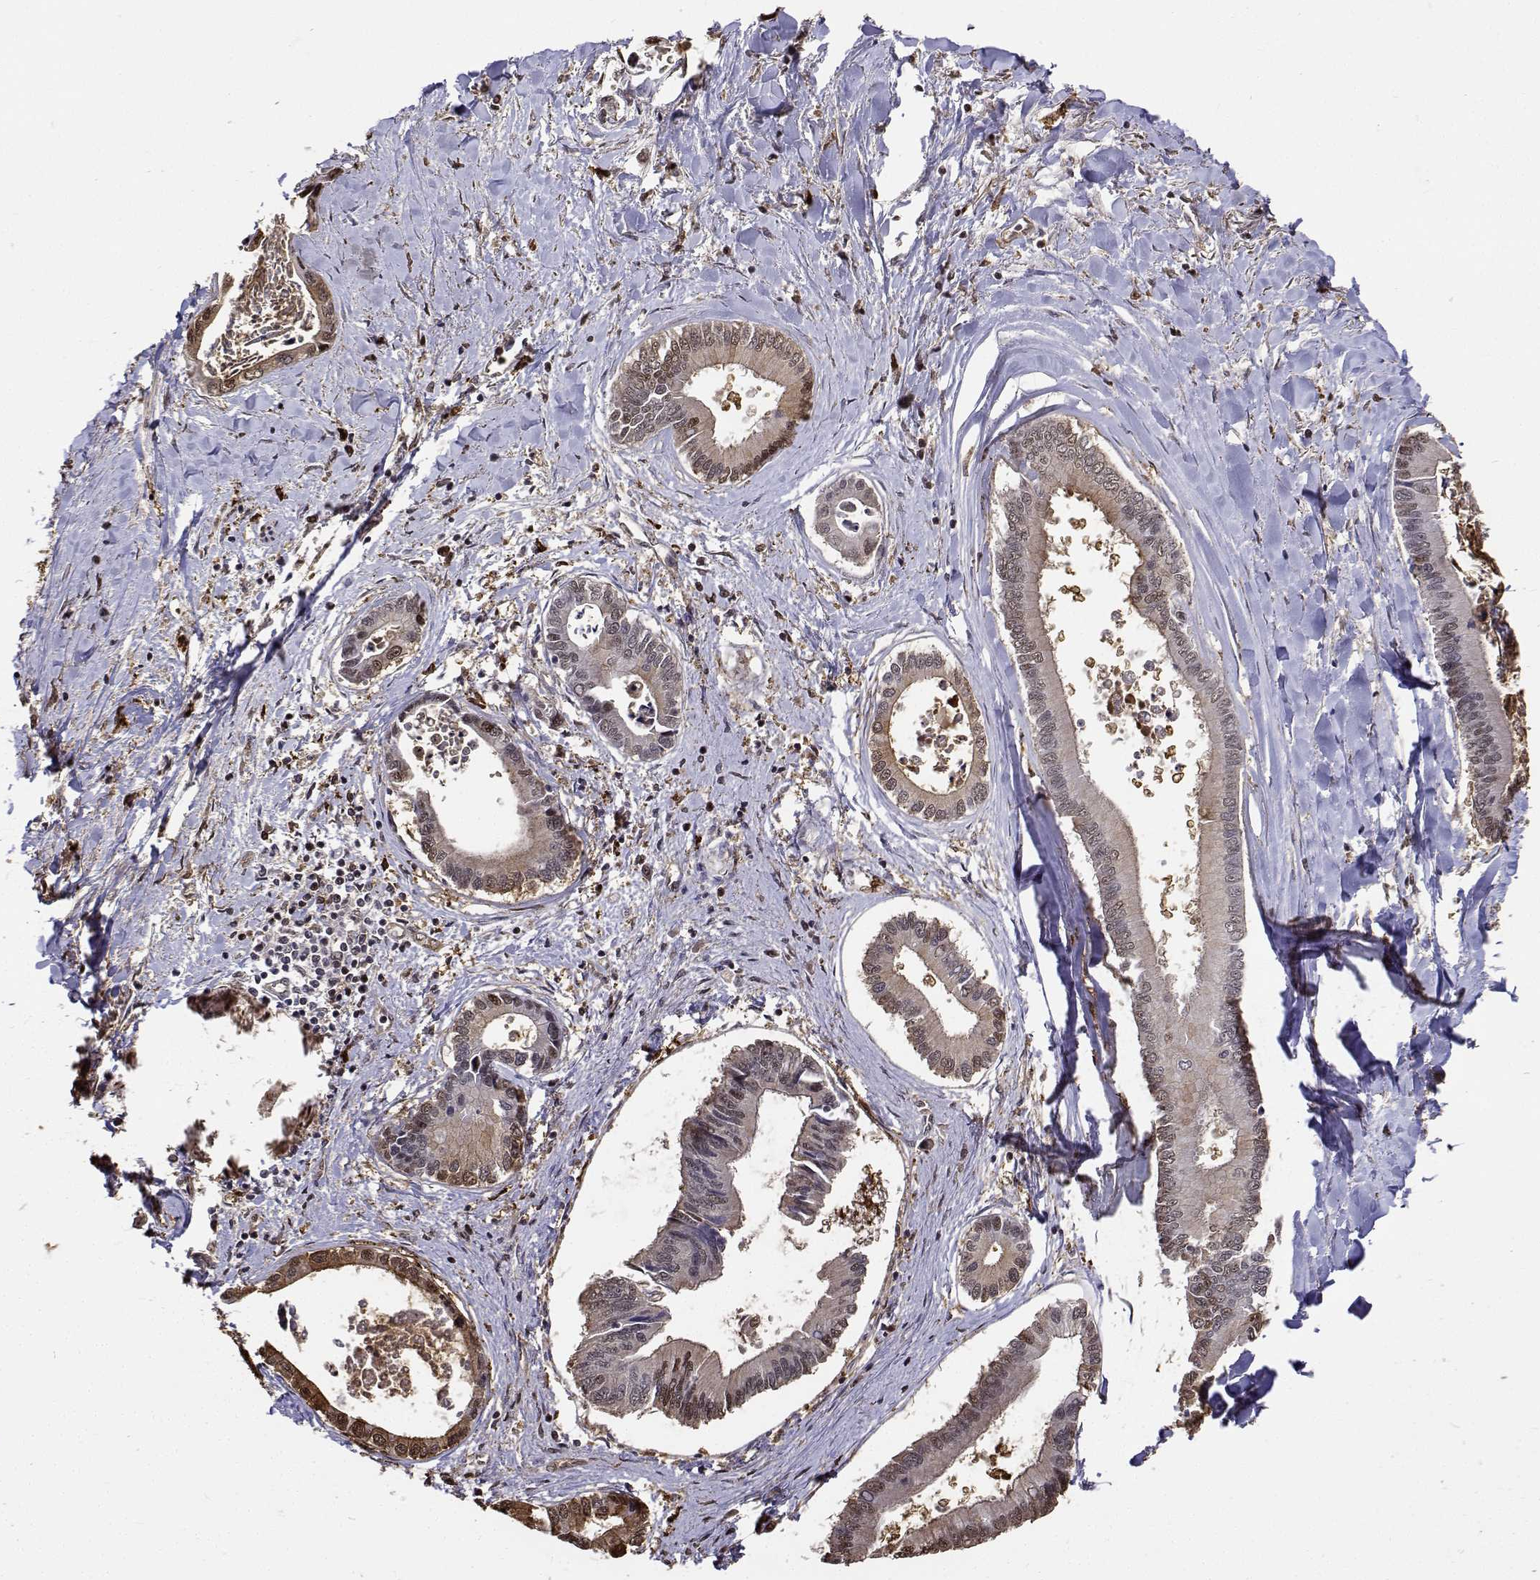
{"staining": {"intensity": "moderate", "quantity": "25%-75%", "location": "cytoplasmic/membranous,nuclear"}, "tissue": "liver cancer", "cell_type": "Tumor cells", "image_type": "cancer", "snomed": [{"axis": "morphology", "description": "Cholangiocarcinoma"}, {"axis": "topography", "description": "Liver"}], "caption": "Liver cholangiocarcinoma stained for a protein displays moderate cytoplasmic/membranous and nuclear positivity in tumor cells.", "gene": "PCID2", "patient": {"sex": "male", "age": 66}}